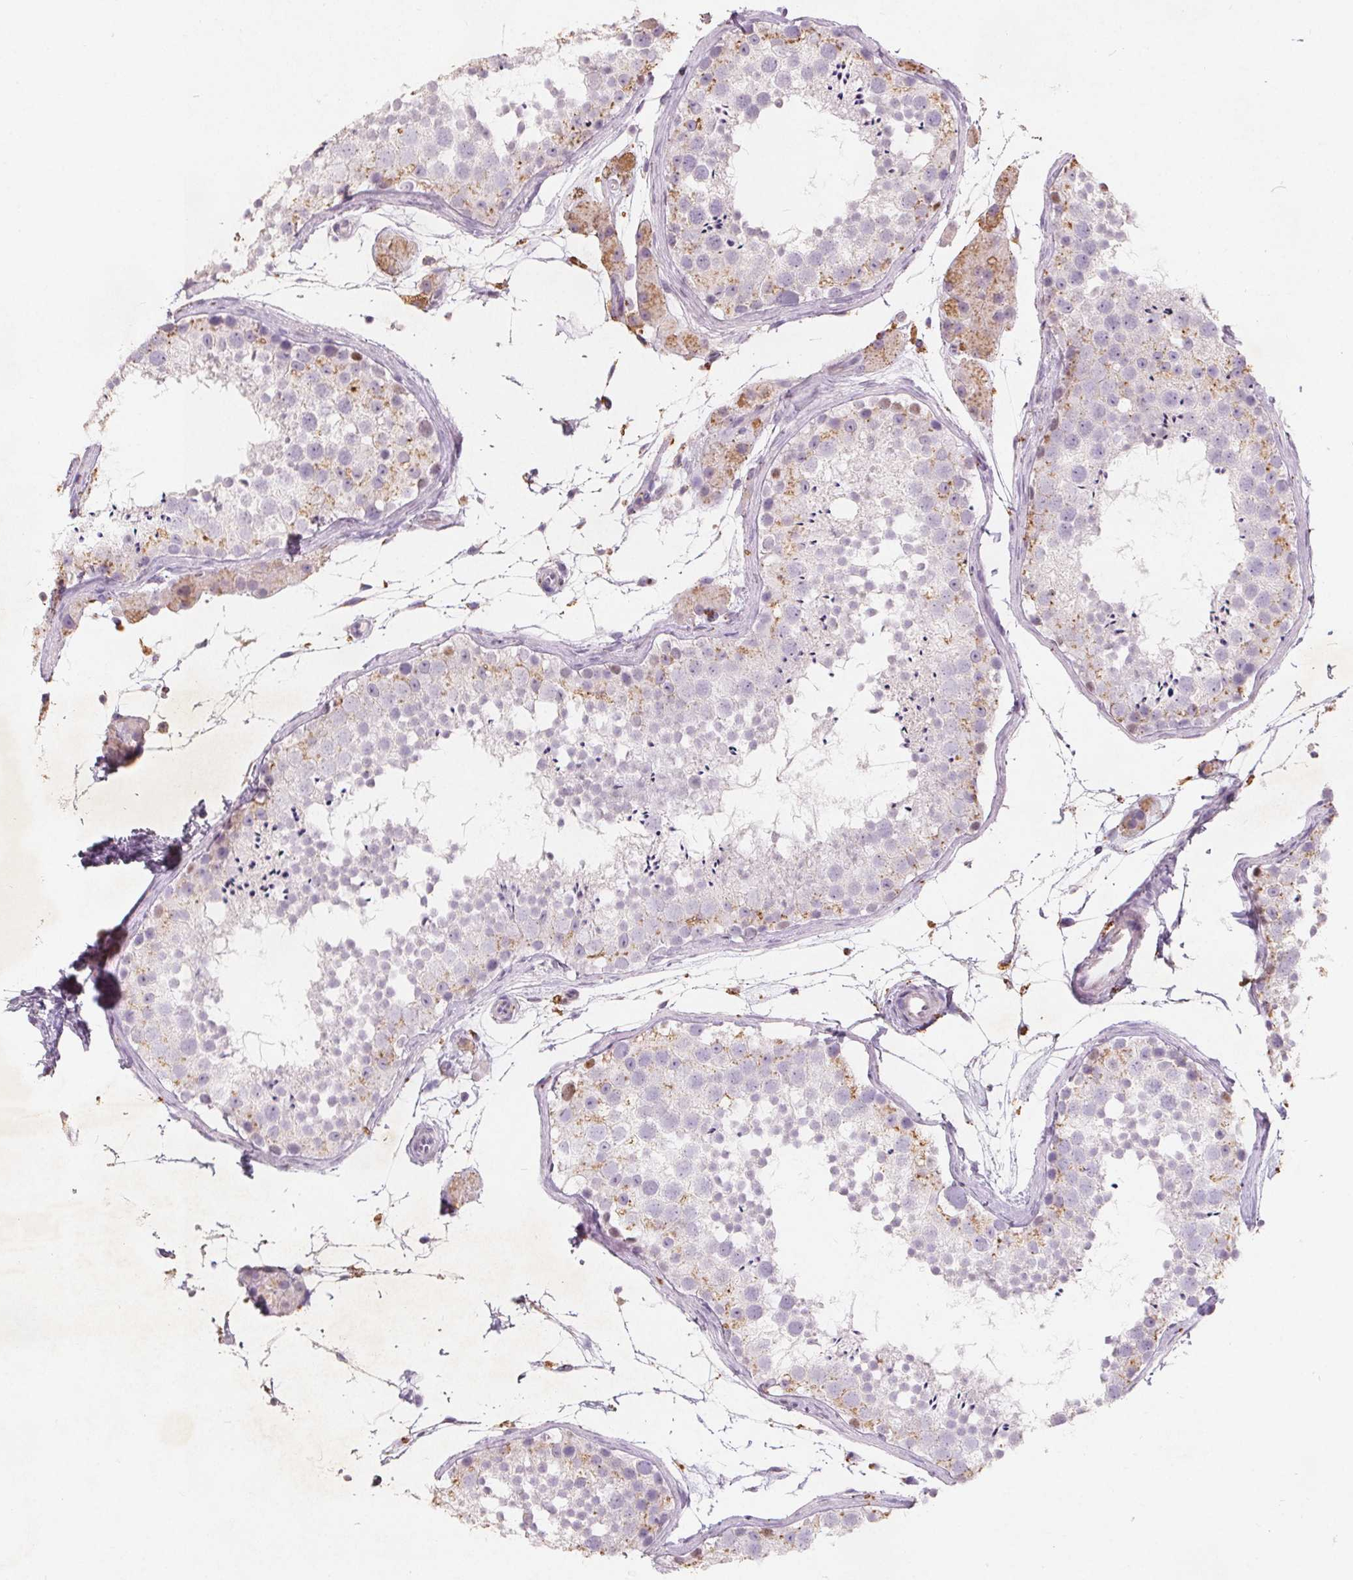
{"staining": {"intensity": "strong", "quantity": "<25%", "location": "cytoplasmic/membranous"}, "tissue": "testis", "cell_type": "Cells in seminiferous ducts", "image_type": "normal", "snomed": [{"axis": "morphology", "description": "Normal tissue, NOS"}, {"axis": "topography", "description": "Testis"}], "caption": "High-power microscopy captured an immunohistochemistry image of normal testis, revealing strong cytoplasmic/membranous staining in about <25% of cells in seminiferous ducts.", "gene": "C19orf84", "patient": {"sex": "male", "age": 41}}